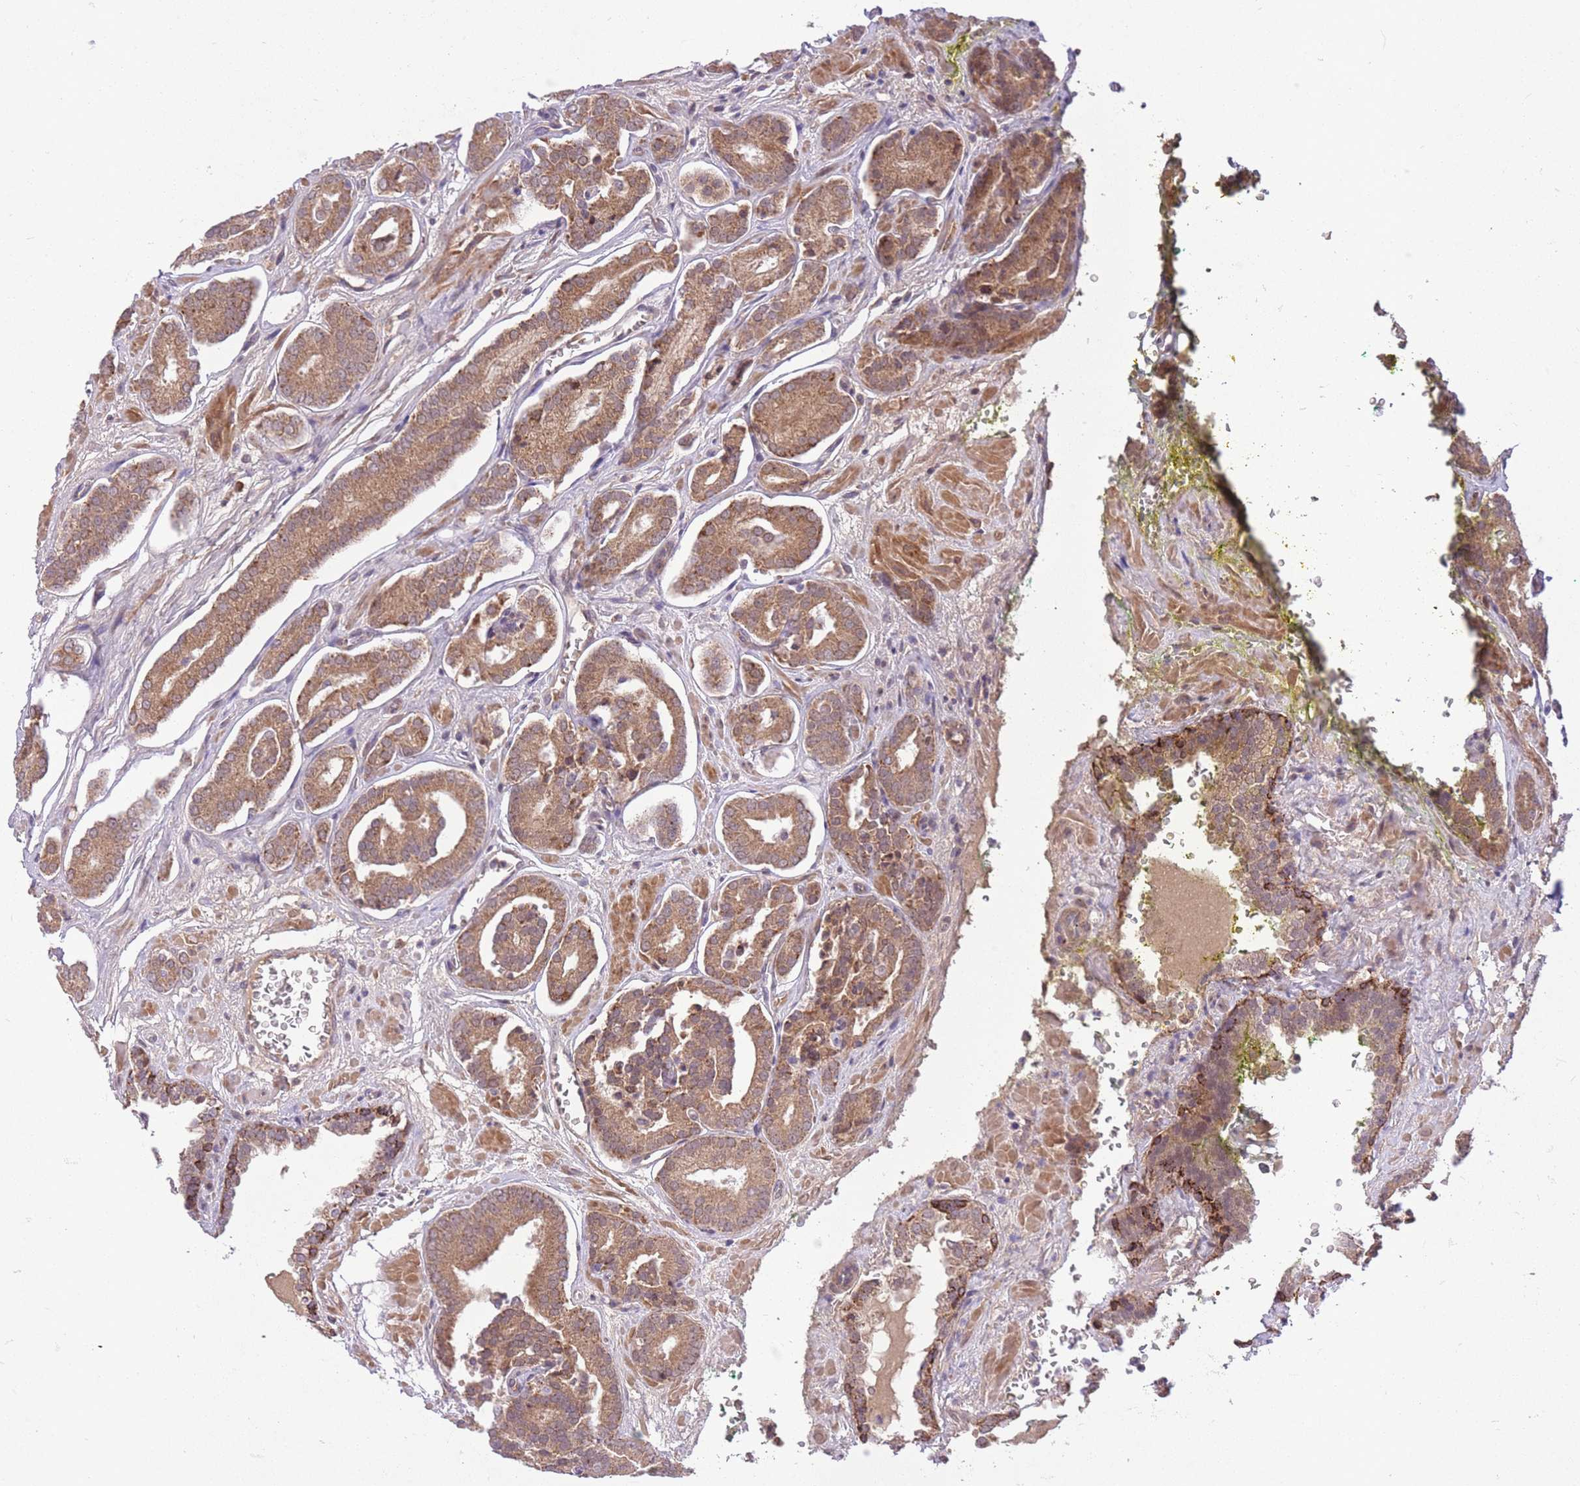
{"staining": {"intensity": "moderate", "quantity": ">75%", "location": "cytoplasmic/membranous"}, "tissue": "prostate cancer", "cell_type": "Tumor cells", "image_type": "cancer", "snomed": [{"axis": "morphology", "description": "Adenocarcinoma, High grade"}, {"axis": "topography", "description": "Prostate"}], "caption": "Immunohistochemical staining of adenocarcinoma (high-grade) (prostate) shows moderate cytoplasmic/membranous protein positivity in approximately >75% of tumor cells.", "gene": "POLR3F", "patient": {"sex": "male", "age": 66}}